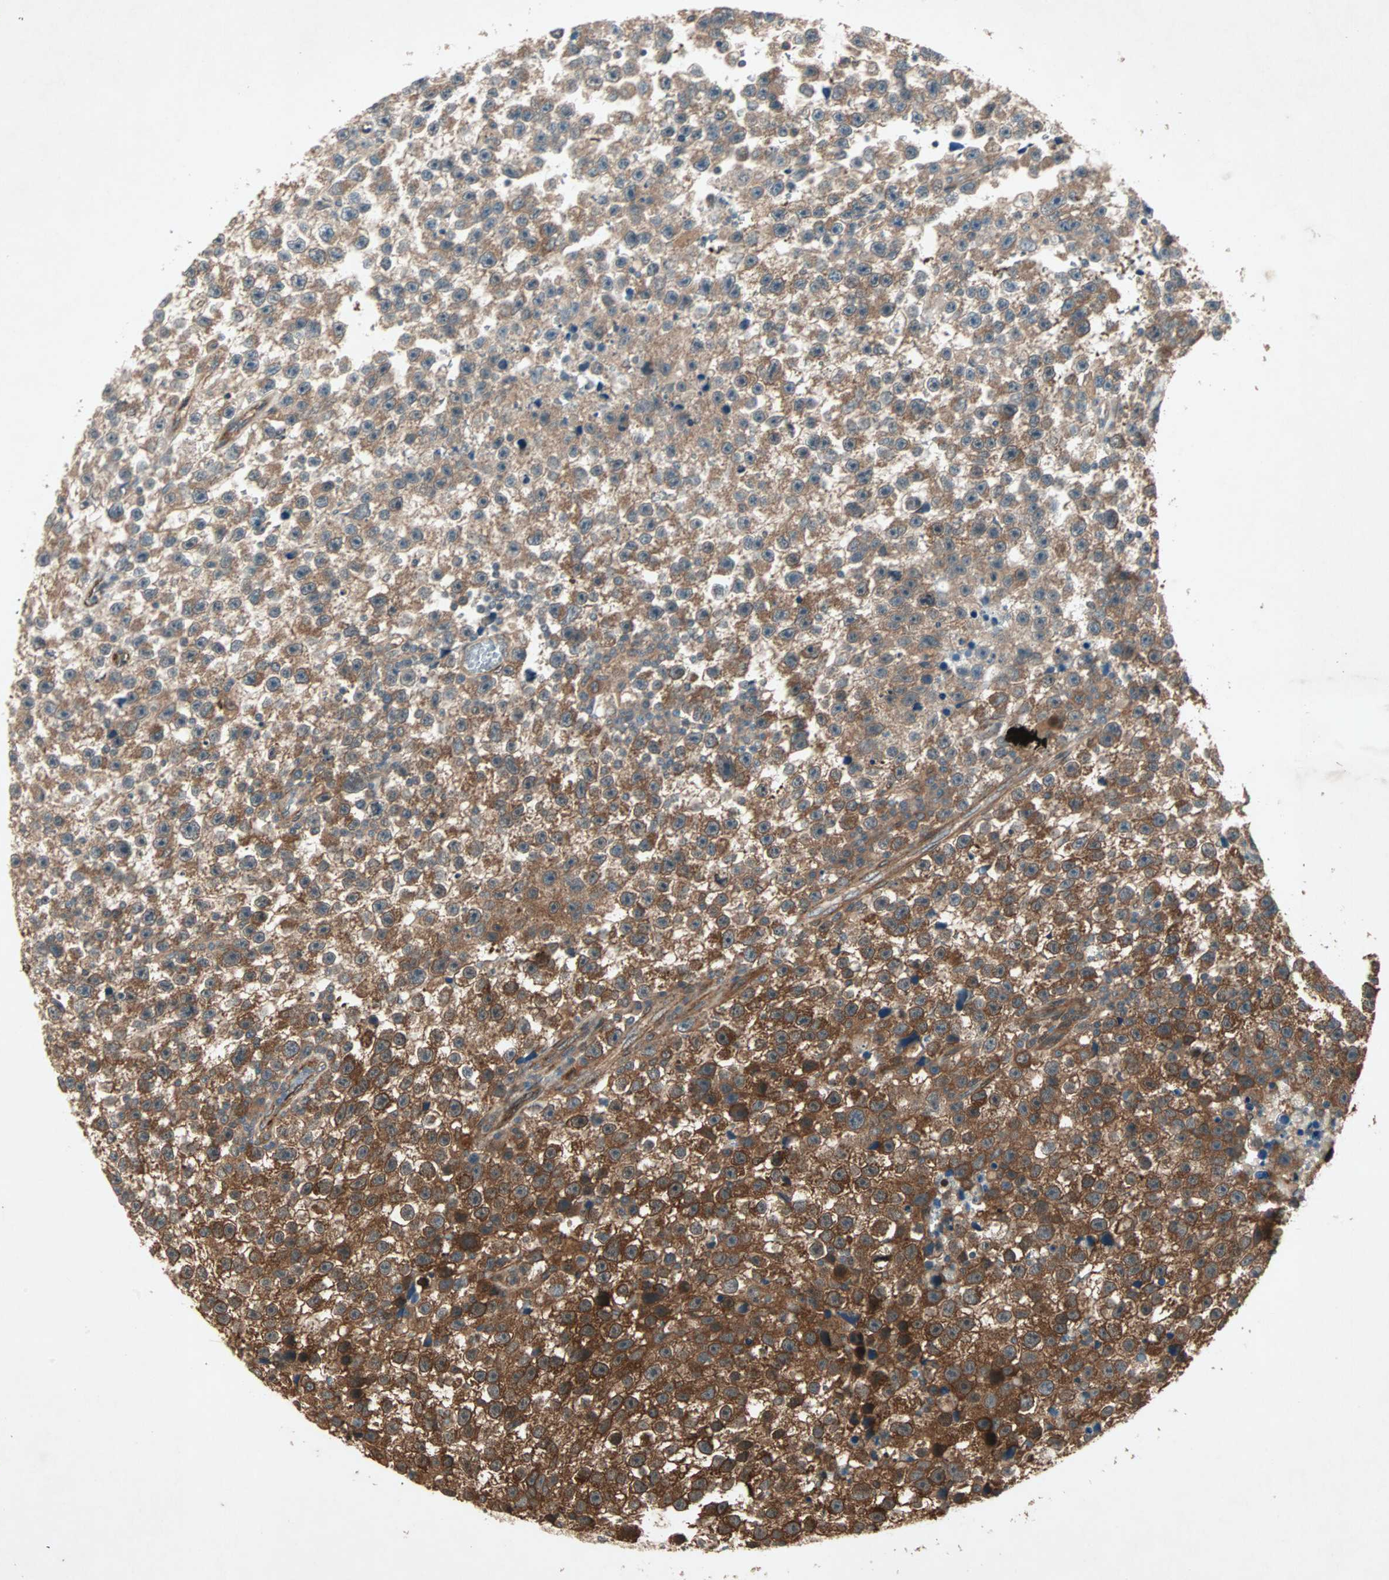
{"staining": {"intensity": "strong", "quantity": "25%-75%", "location": "cytoplasmic/membranous"}, "tissue": "testis cancer", "cell_type": "Tumor cells", "image_type": "cancer", "snomed": [{"axis": "morphology", "description": "Seminoma, NOS"}, {"axis": "topography", "description": "Testis"}], "caption": "High-power microscopy captured an IHC histopathology image of seminoma (testis), revealing strong cytoplasmic/membranous staining in approximately 25%-75% of tumor cells.", "gene": "SDSL", "patient": {"sex": "male", "age": 33}}